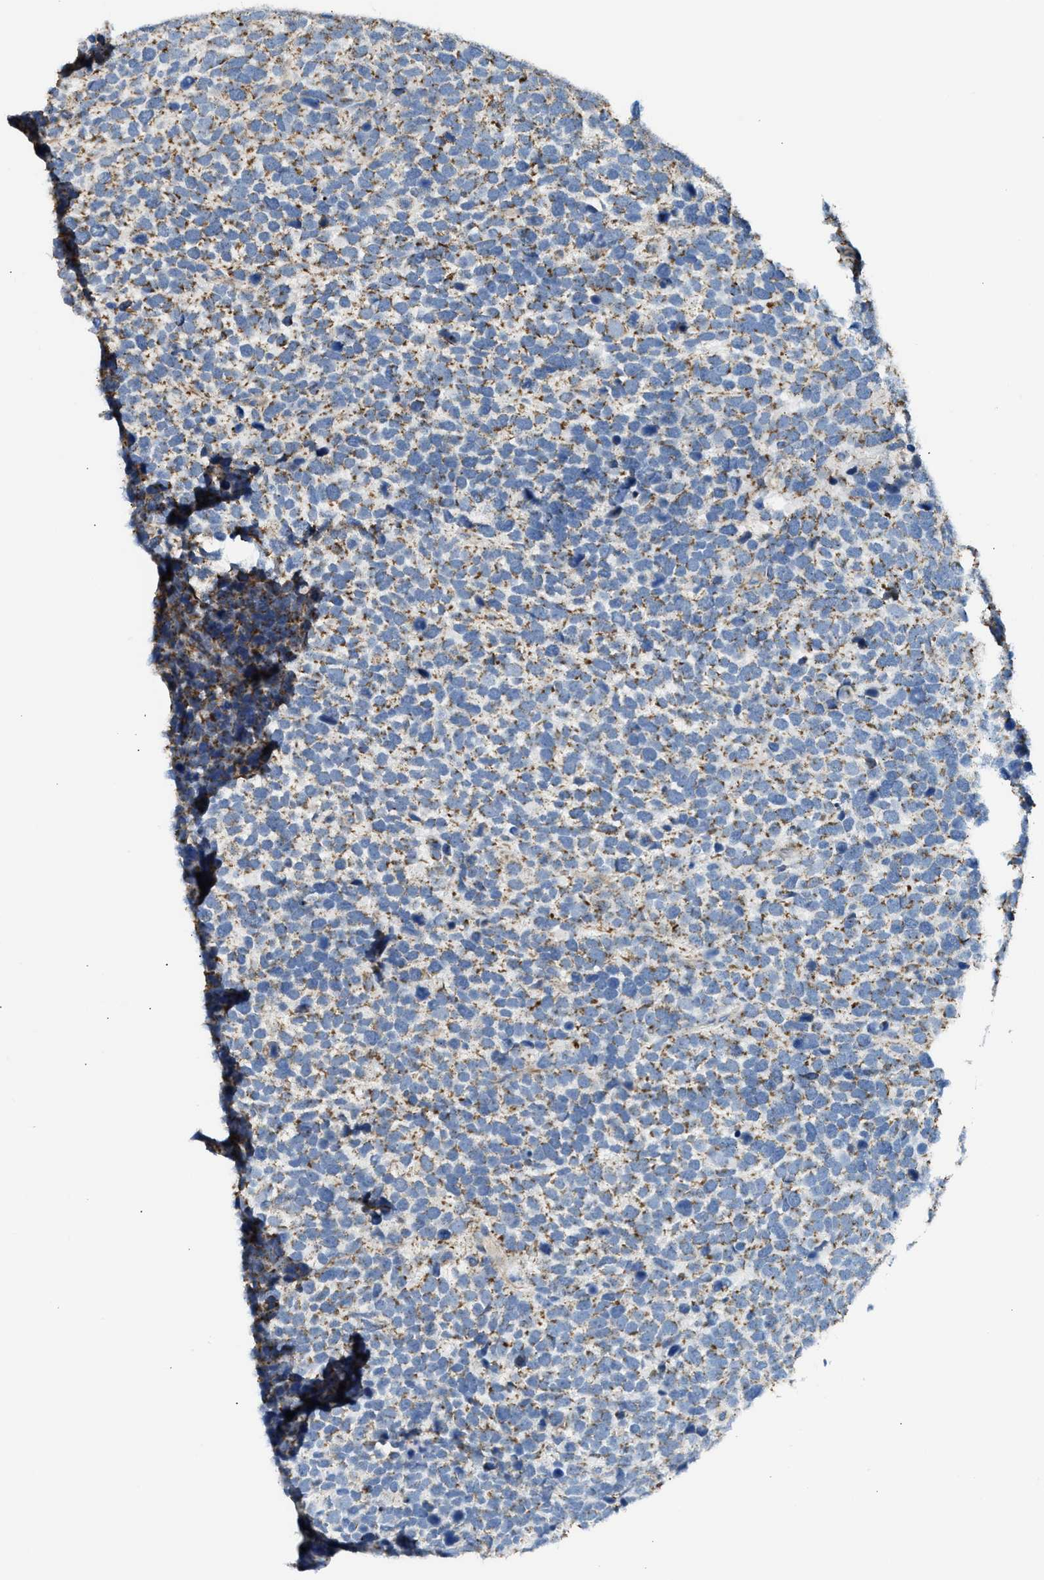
{"staining": {"intensity": "moderate", "quantity": "25%-75%", "location": "cytoplasmic/membranous"}, "tissue": "urothelial cancer", "cell_type": "Tumor cells", "image_type": "cancer", "snomed": [{"axis": "morphology", "description": "Urothelial carcinoma, High grade"}, {"axis": "topography", "description": "Urinary bladder"}], "caption": "Urothelial carcinoma (high-grade) stained with DAB immunohistochemistry shows medium levels of moderate cytoplasmic/membranous expression in approximately 25%-75% of tumor cells.", "gene": "GOT2", "patient": {"sex": "female", "age": 82}}